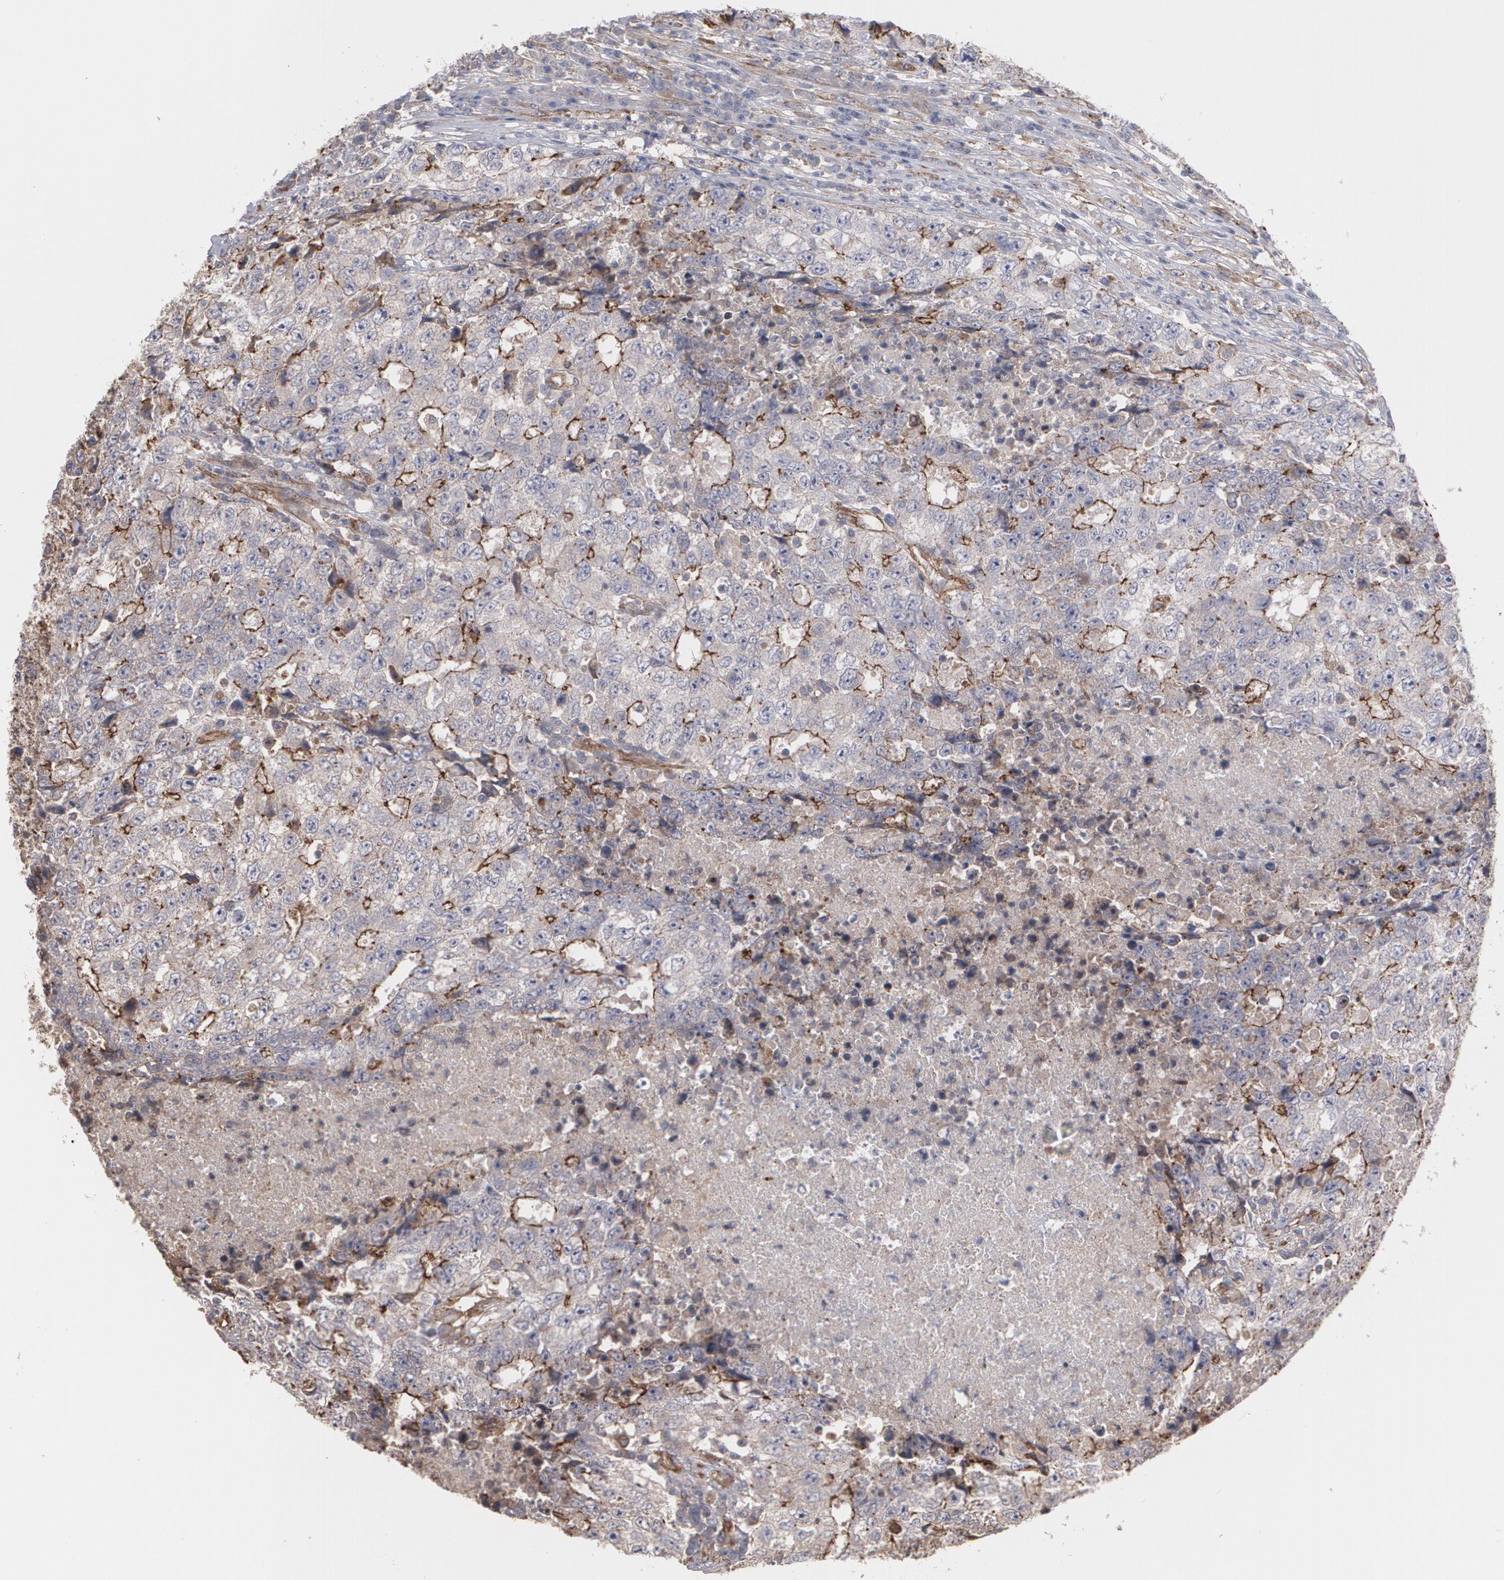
{"staining": {"intensity": "weak", "quantity": "25%-75%", "location": "cytoplasmic/membranous"}, "tissue": "testis cancer", "cell_type": "Tumor cells", "image_type": "cancer", "snomed": [{"axis": "morphology", "description": "Necrosis, NOS"}, {"axis": "morphology", "description": "Carcinoma, Embryonal, NOS"}, {"axis": "topography", "description": "Testis"}], "caption": "An immunohistochemistry (IHC) photomicrograph of tumor tissue is shown. Protein staining in brown labels weak cytoplasmic/membranous positivity in testis cancer within tumor cells. The protein of interest is stained brown, and the nuclei are stained in blue (DAB (3,3'-diaminobenzidine) IHC with brightfield microscopy, high magnification).", "gene": "TJP1", "patient": {"sex": "male", "age": 19}}